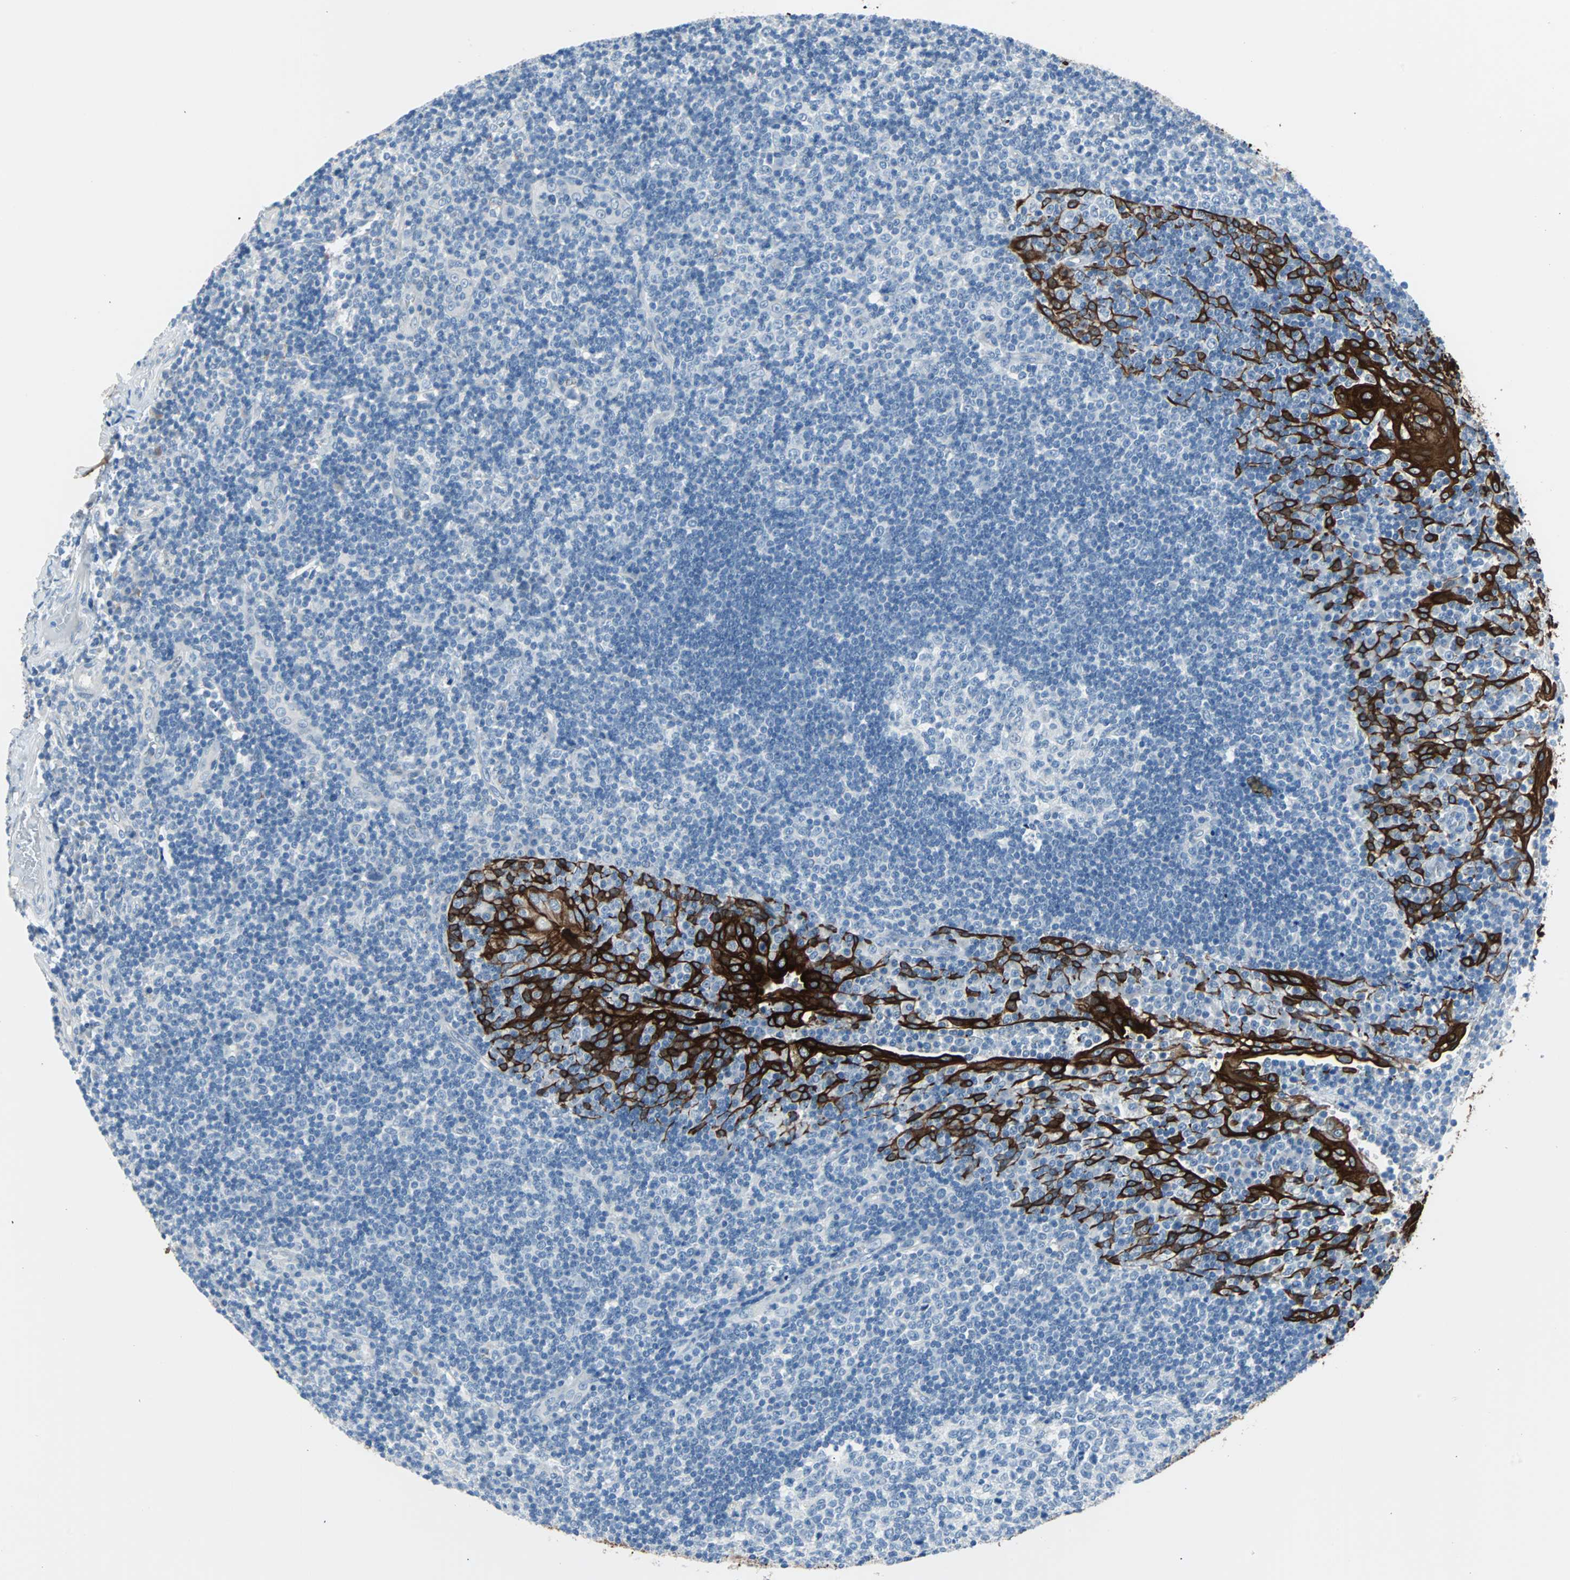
{"staining": {"intensity": "negative", "quantity": "none", "location": "none"}, "tissue": "tonsil", "cell_type": "Germinal center cells", "image_type": "normal", "snomed": [{"axis": "morphology", "description": "Normal tissue, NOS"}, {"axis": "topography", "description": "Tonsil"}], "caption": "DAB (3,3'-diaminobenzidine) immunohistochemical staining of normal human tonsil displays no significant expression in germinal center cells. Brightfield microscopy of immunohistochemistry stained with DAB (brown) and hematoxylin (blue), captured at high magnification.", "gene": "KRT7", "patient": {"sex": "female", "age": 40}}